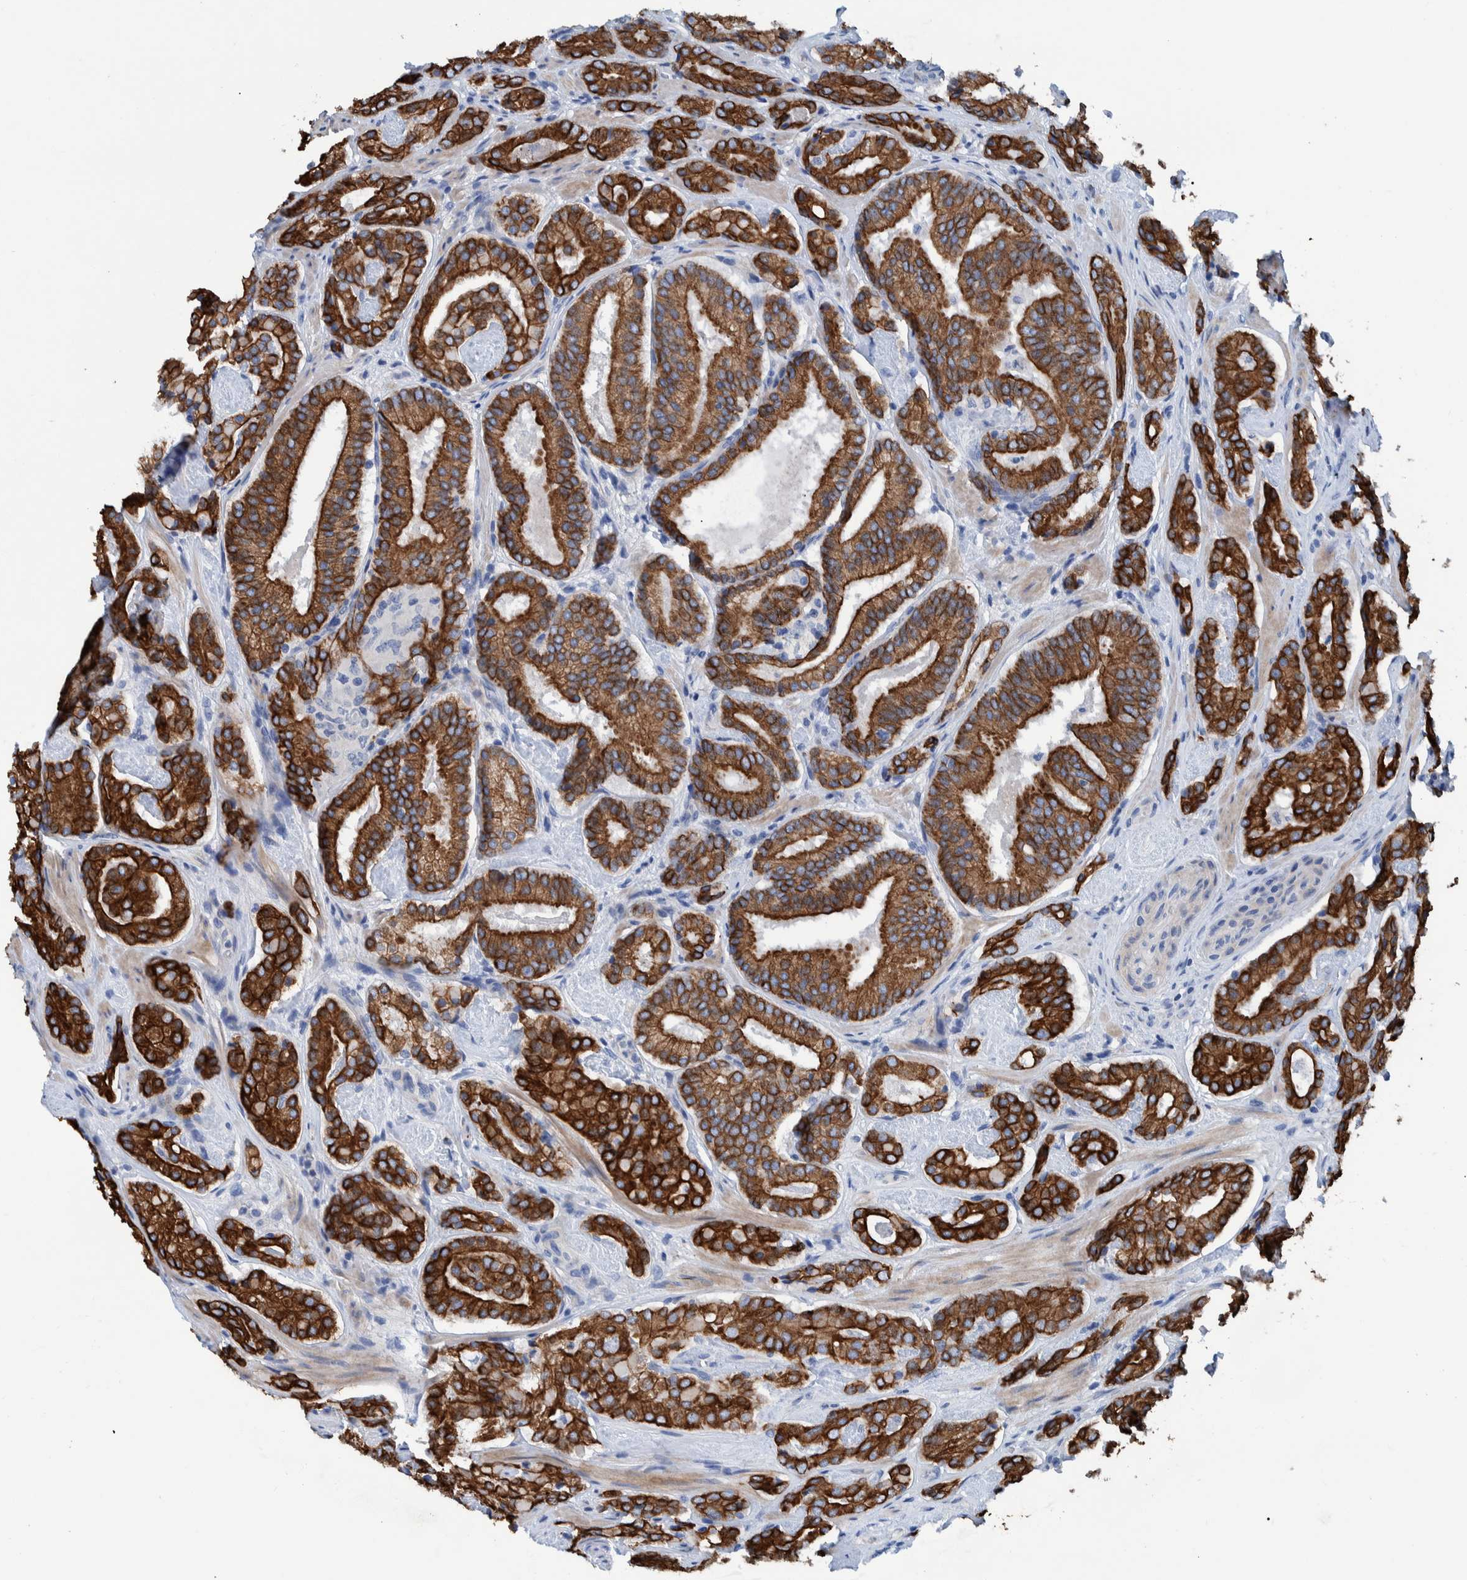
{"staining": {"intensity": "strong", "quantity": ">75%", "location": "cytoplasmic/membranous"}, "tissue": "prostate cancer", "cell_type": "Tumor cells", "image_type": "cancer", "snomed": [{"axis": "morphology", "description": "Adenocarcinoma, Low grade"}, {"axis": "topography", "description": "Prostate"}], "caption": "A photomicrograph of adenocarcinoma (low-grade) (prostate) stained for a protein exhibits strong cytoplasmic/membranous brown staining in tumor cells. (IHC, brightfield microscopy, high magnification).", "gene": "MKS1", "patient": {"sex": "male", "age": 69}}